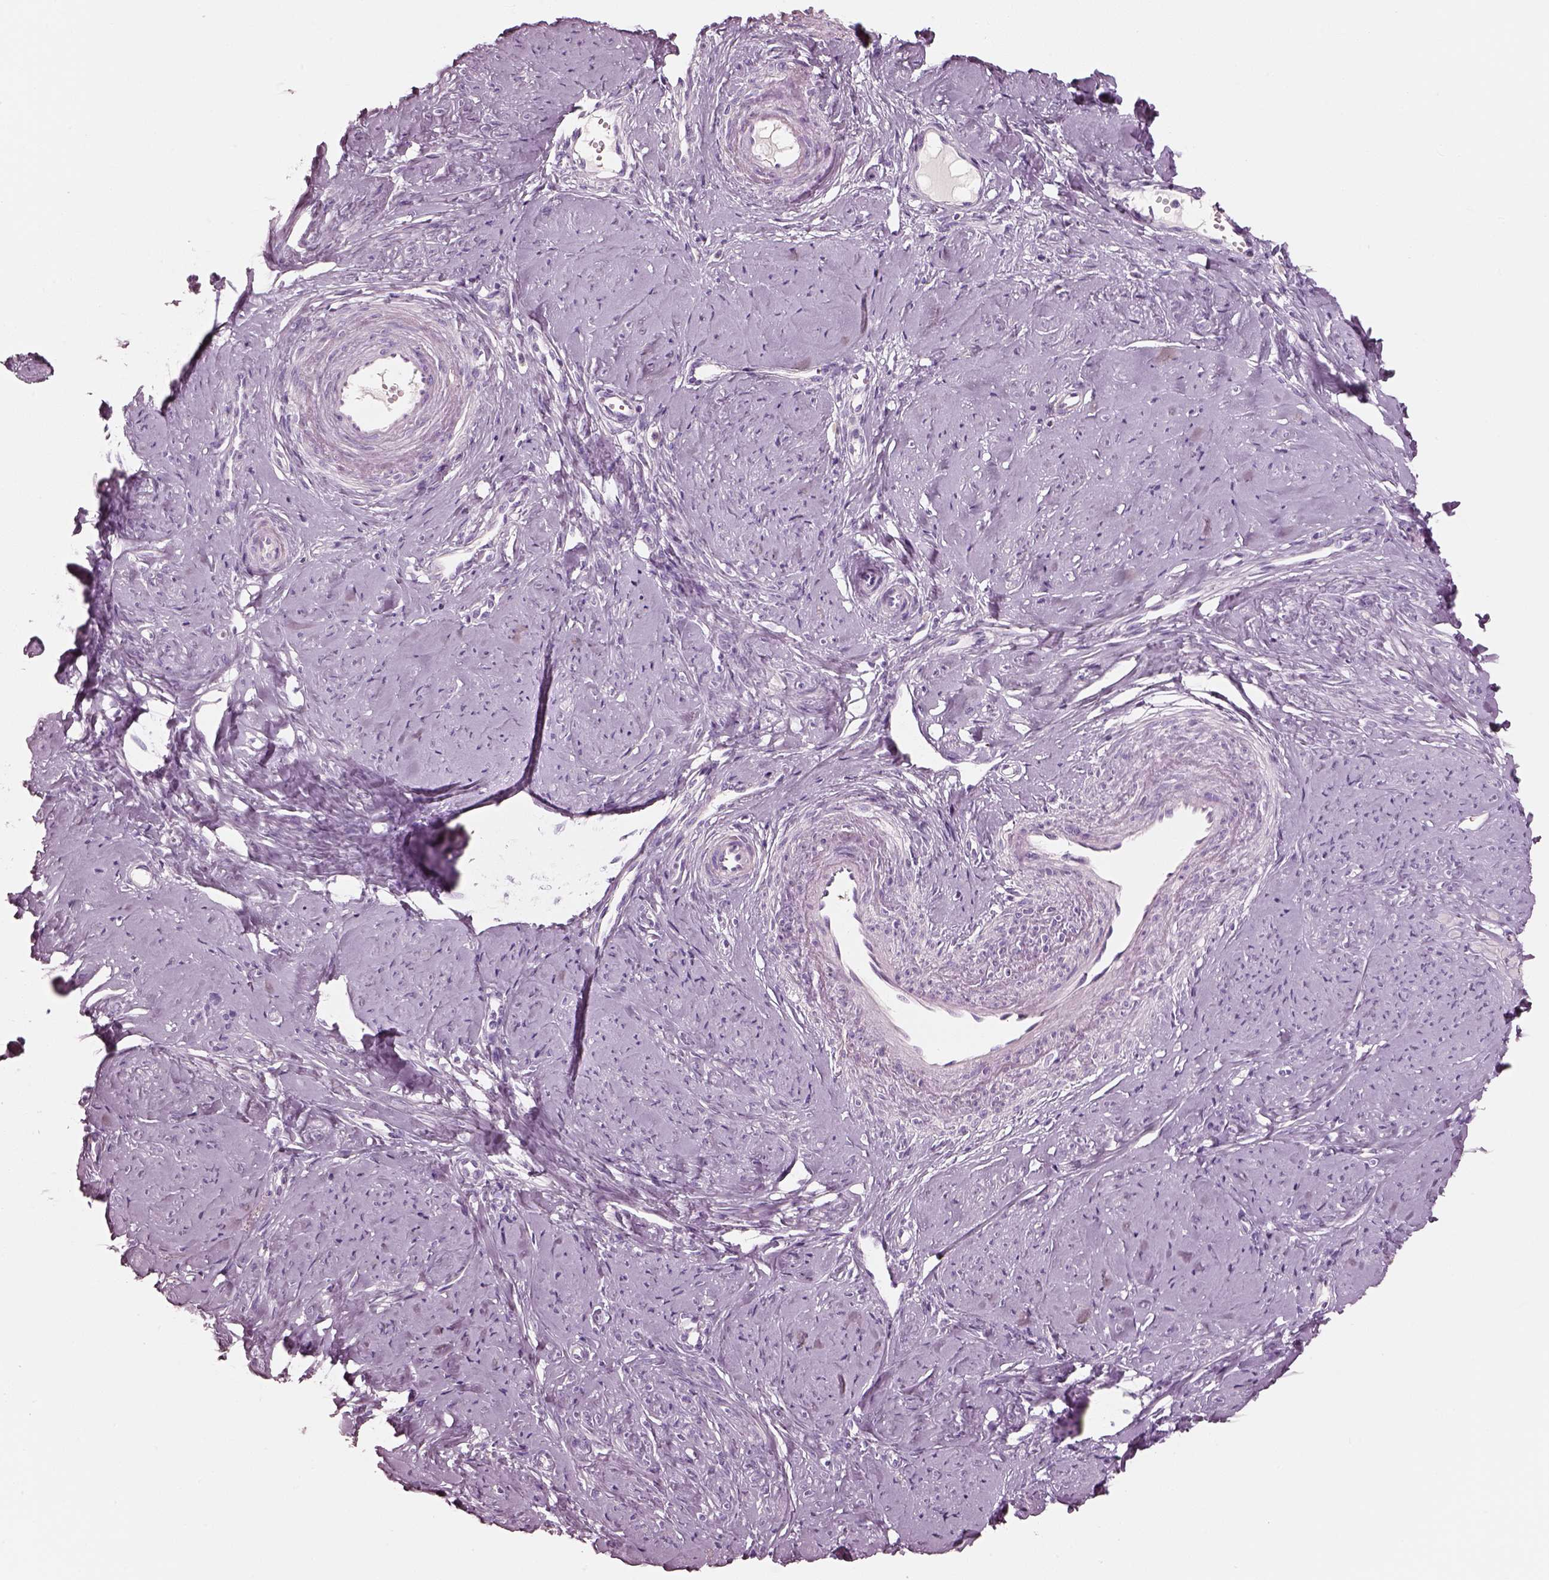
{"staining": {"intensity": "negative", "quantity": "none", "location": "none"}, "tissue": "smooth muscle", "cell_type": "Smooth muscle cells", "image_type": "normal", "snomed": [{"axis": "morphology", "description": "Normal tissue, NOS"}, {"axis": "topography", "description": "Smooth muscle"}], "caption": "This is a micrograph of immunohistochemistry (IHC) staining of benign smooth muscle, which shows no positivity in smooth muscle cells.", "gene": "ELSPBP1", "patient": {"sex": "female", "age": 48}}